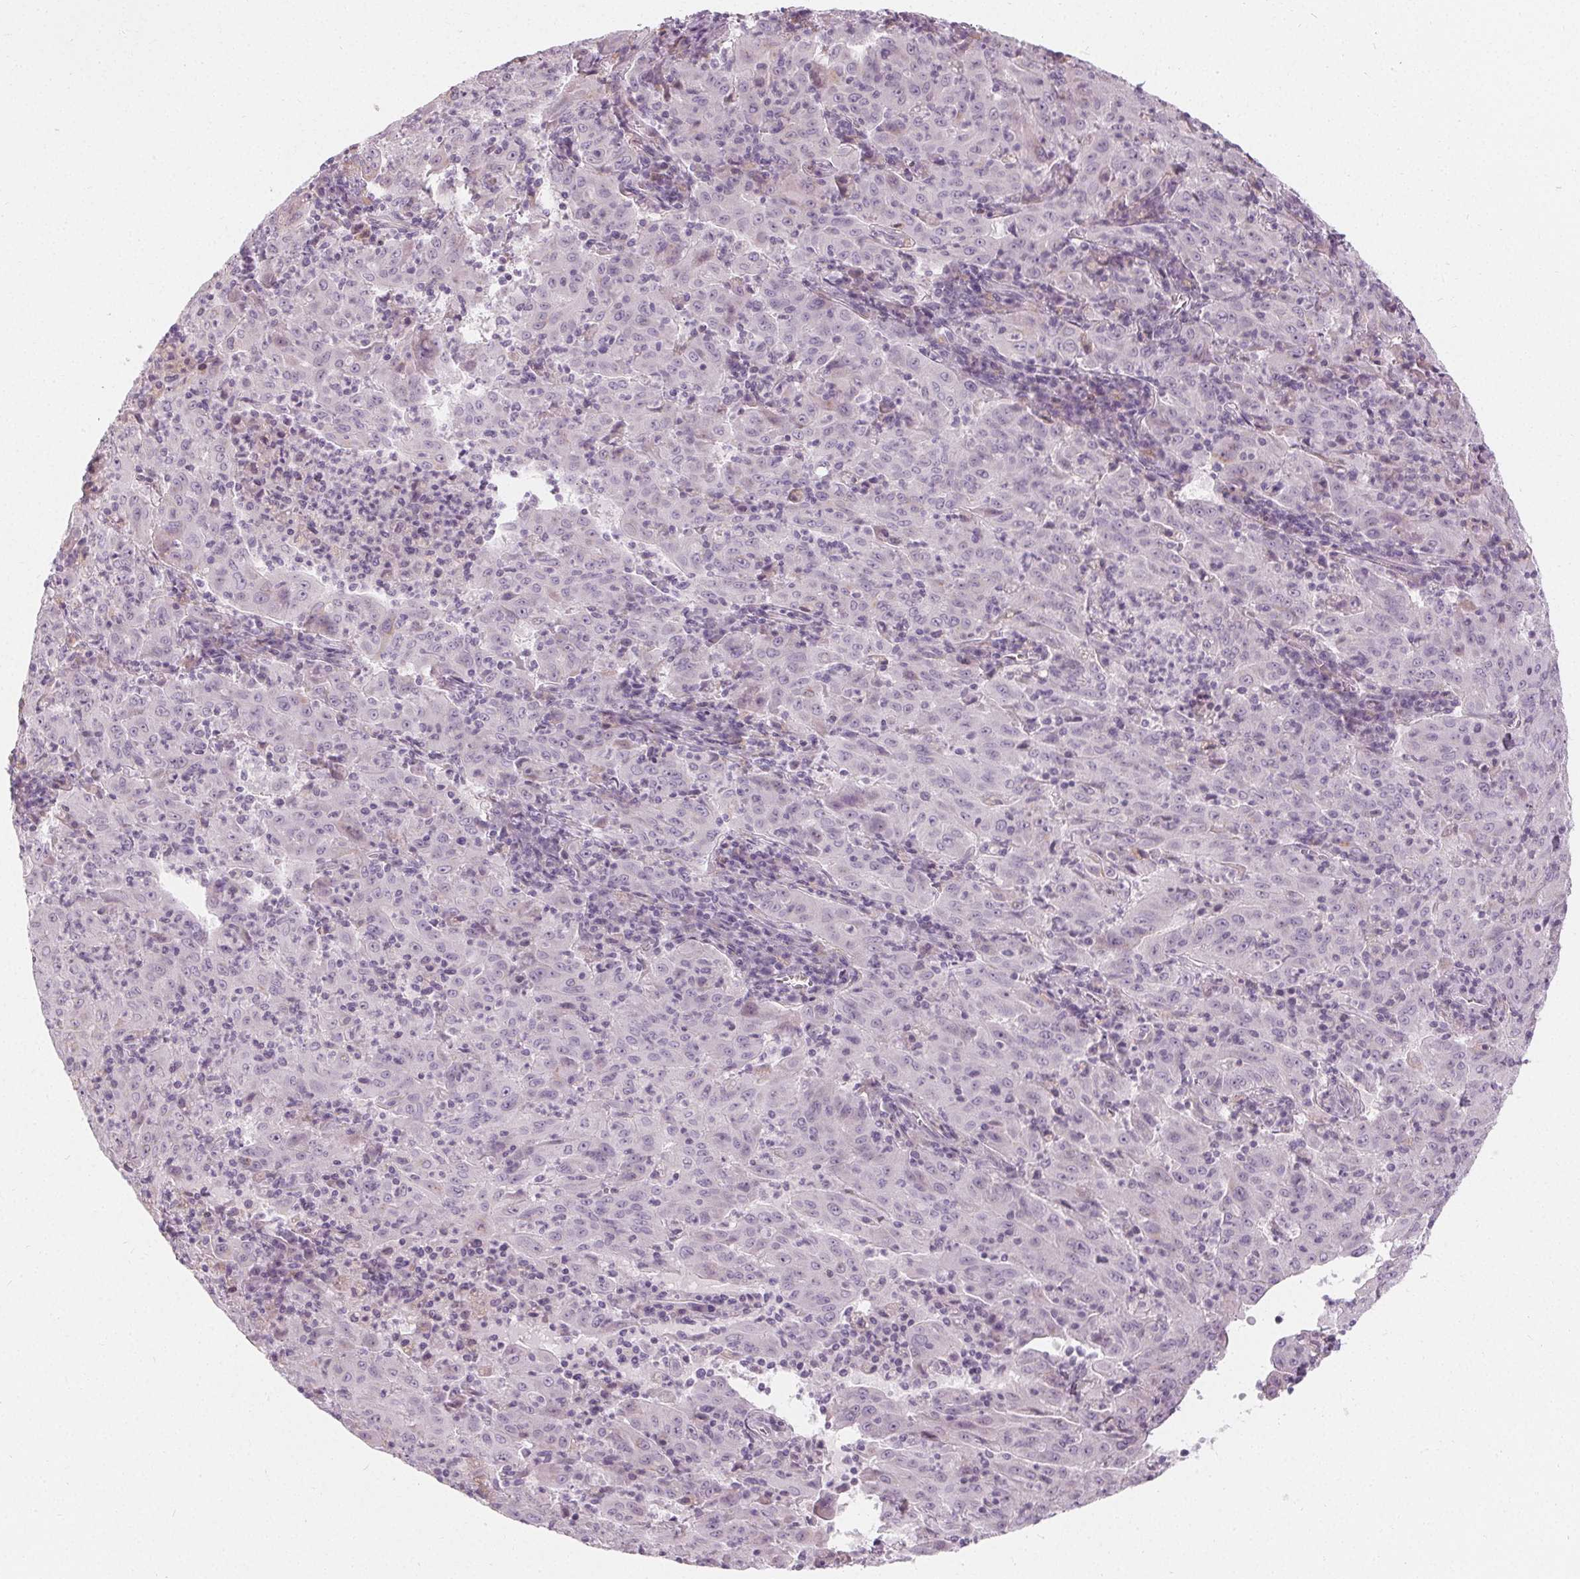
{"staining": {"intensity": "negative", "quantity": "none", "location": "none"}, "tissue": "pancreatic cancer", "cell_type": "Tumor cells", "image_type": "cancer", "snomed": [{"axis": "morphology", "description": "Adenocarcinoma, NOS"}, {"axis": "topography", "description": "Pancreas"}], "caption": "Tumor cells are negative for protein expression in human pancreatic adenocarcinoma.", "gene": "HOPX", "patient": {"sex": "male", "age": 63}}